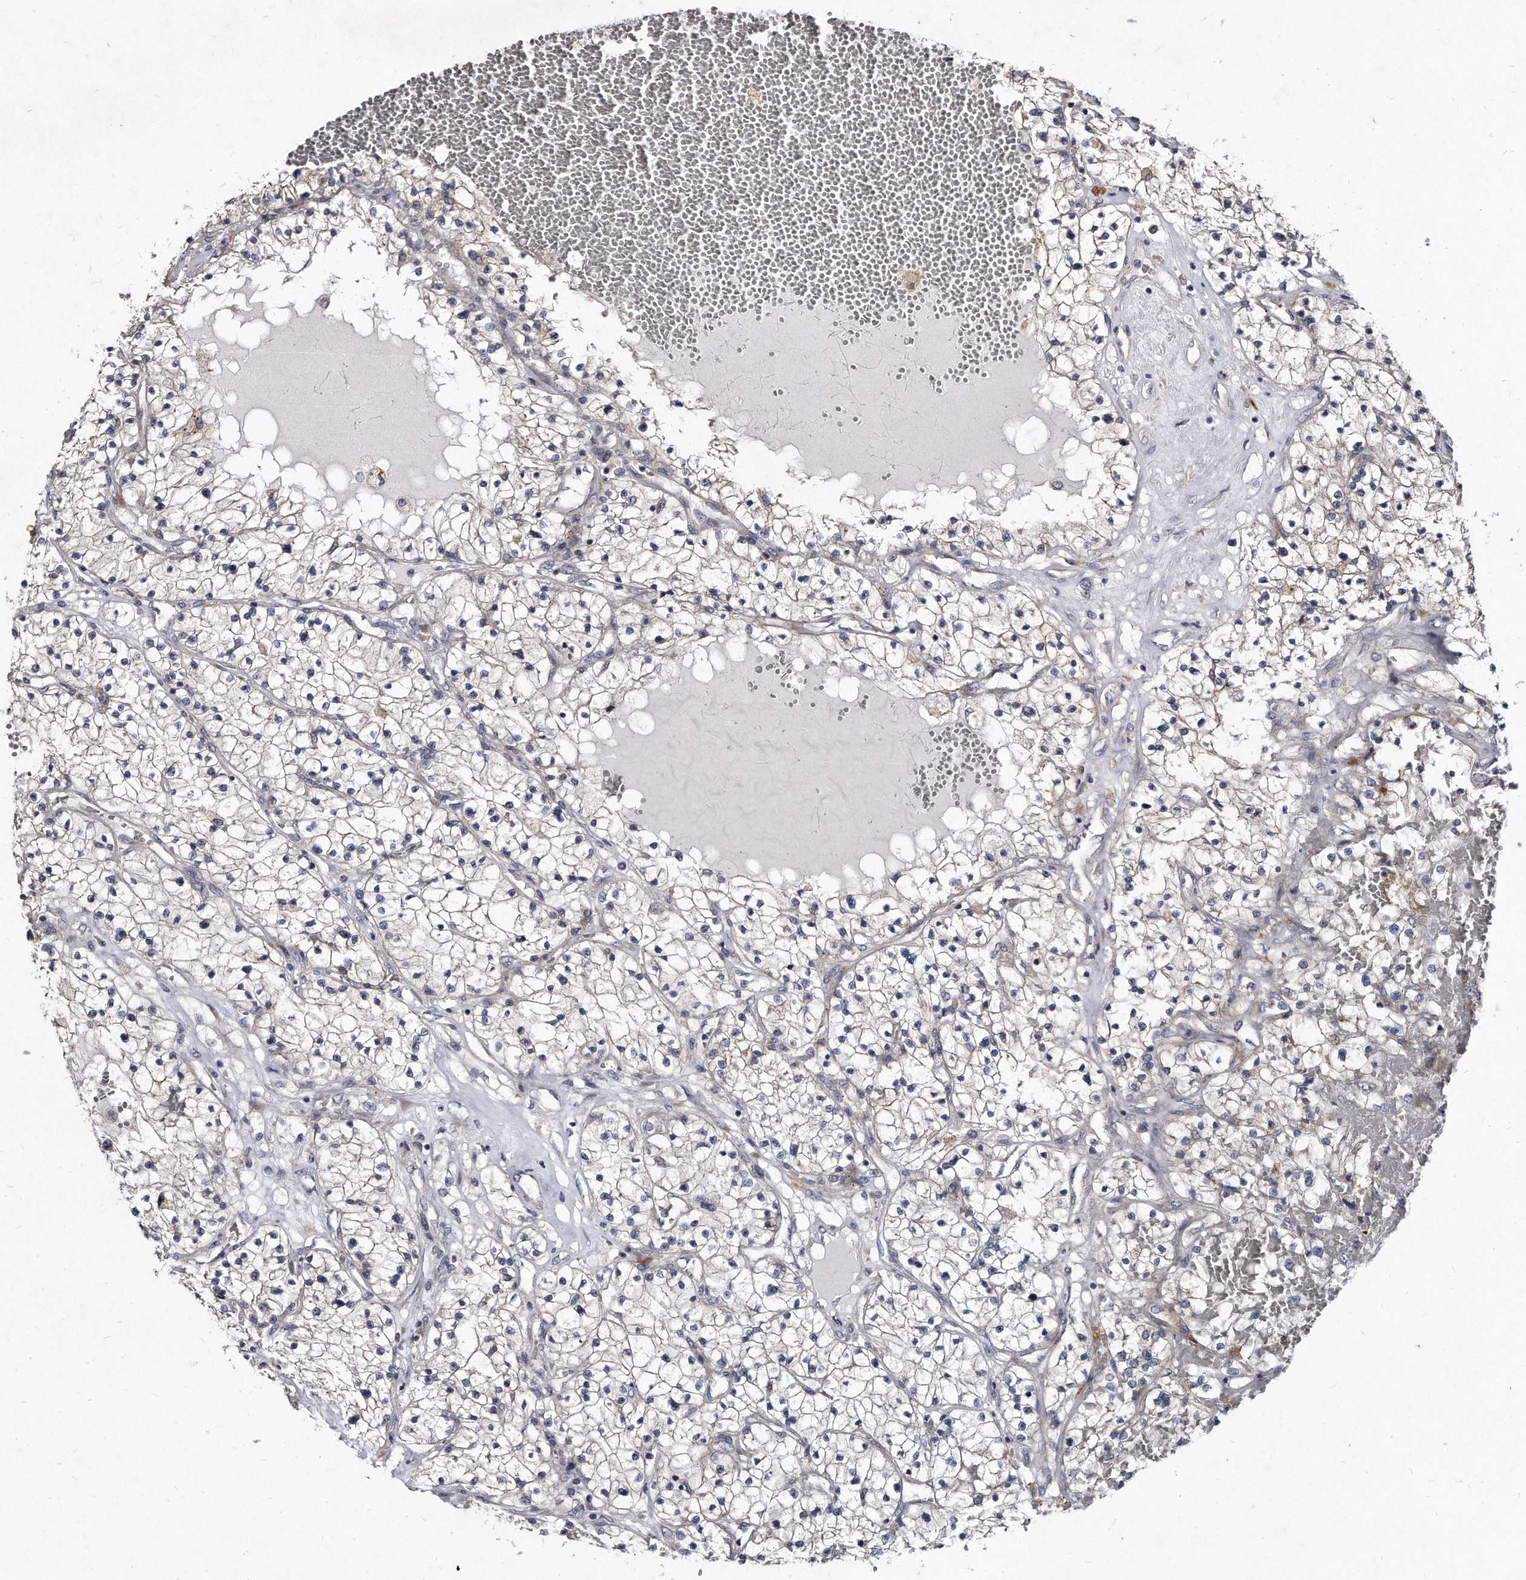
{"staining": {"intensity": "negative", "quantity": "none", "location": "none"}, "tissue": "renal cancer", "cell_type": "Tumor cells", "image_type": "cancer", "snomed": [{"axis": "morphology", "description": "Normal tissue, NOS"}, {"axis": "morphology", "description": "Adenocarcinoma, NOS"}, {"axis": "topography", "description": "Kidney"}], "caption": "Immunohistochemistry (IHC) photomicrograph of neoplastic tissue: renal adenocarcinoma stained with DAB (3,3'-diaminobenzidine) displays no significant protein positivity in tumor cells. Brightfield microscopy of IHC stained with DAB (brown) and hematoxylin (blue), captured at high magnification.", "gene": "KLHDC3", "patient": {"sex": "male", "age": 68}}